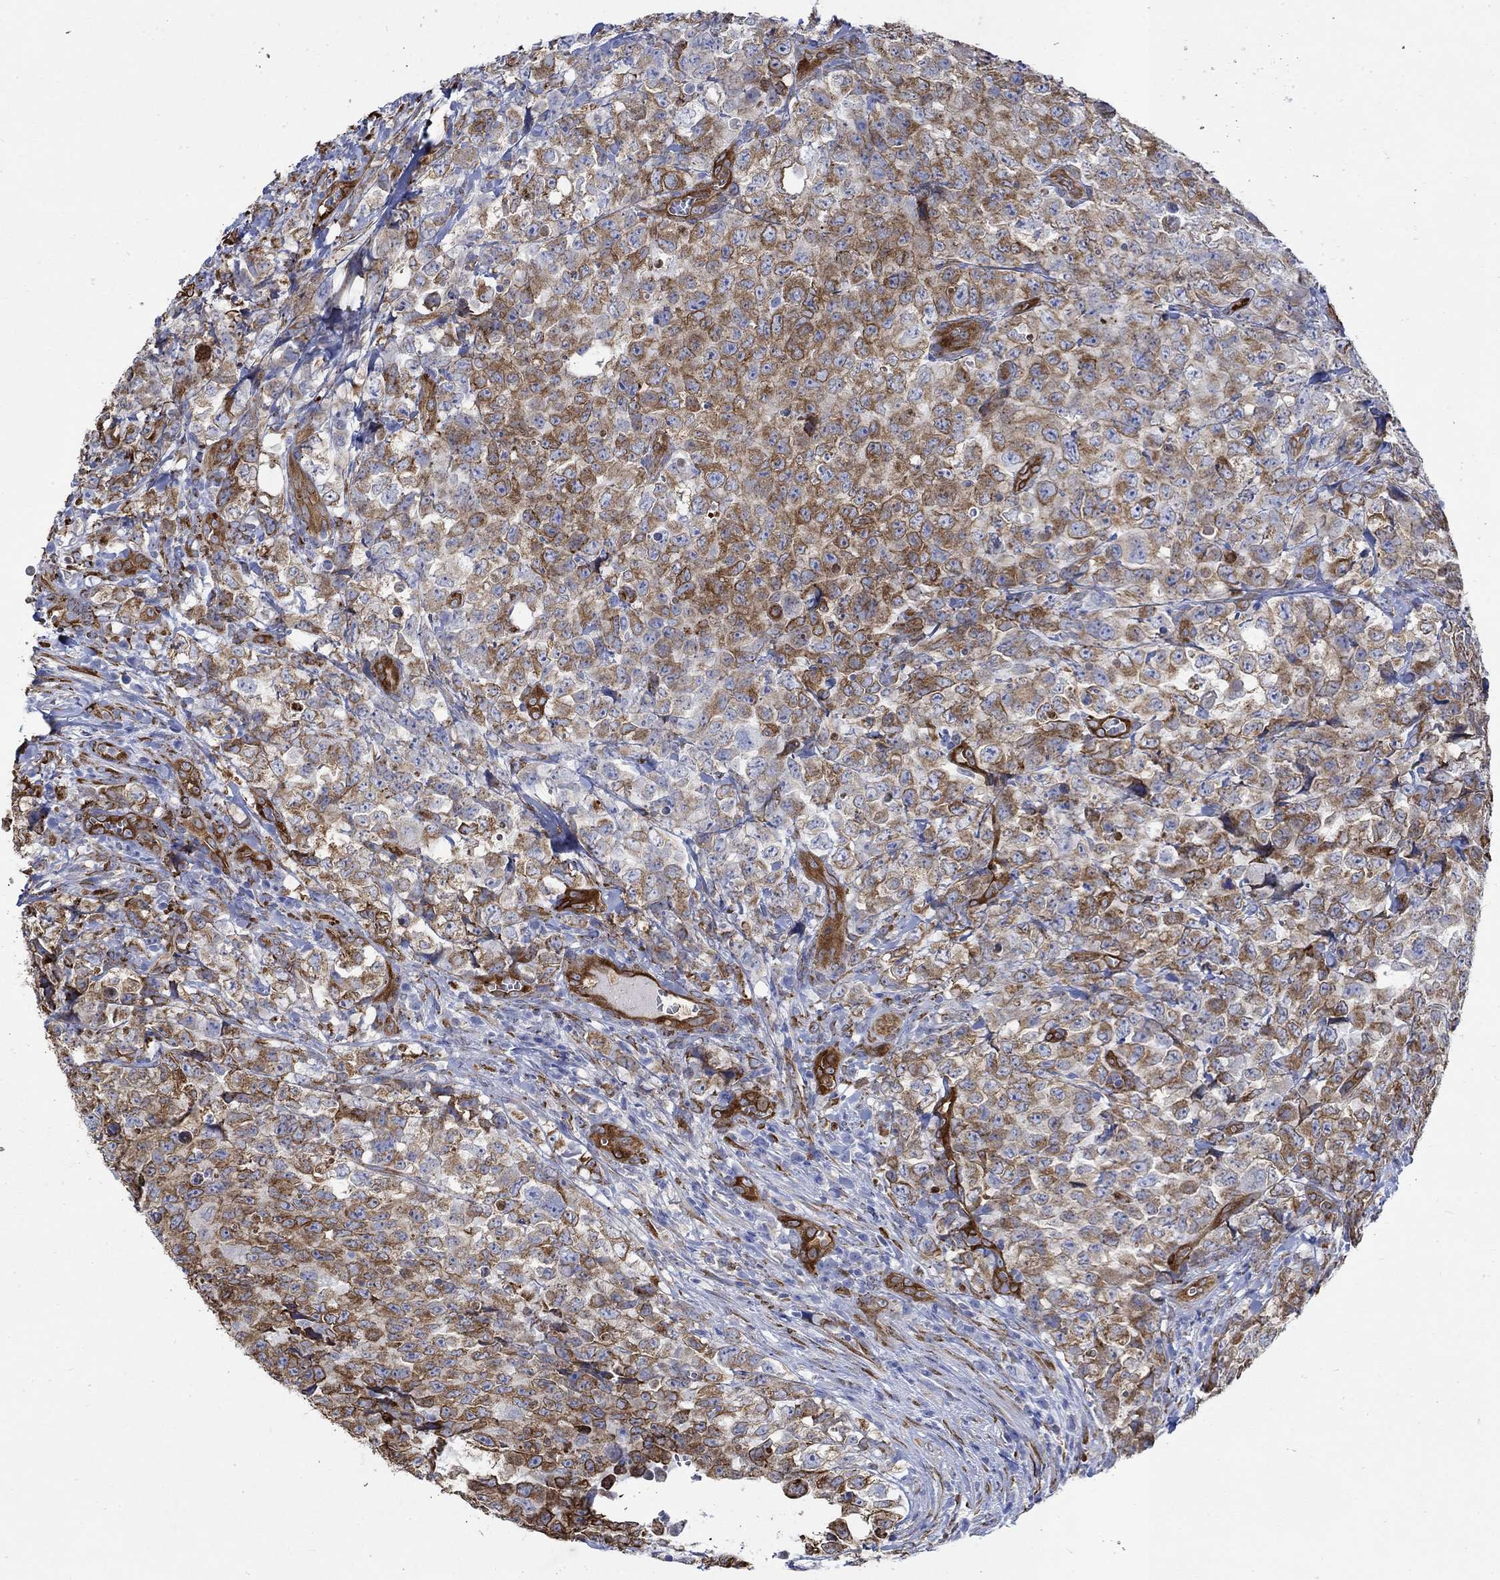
{"staining": {"intensity": "strong", "quantity": "25%-75%", "location": "cytoplasmic/membranous"}, "tissue": "testis cancer", "cell_type": "Tumor cells", "image_type": "cancer", "snomed": [{"axis": "morphology", "description": "Carcinoma, Embryonal, NOS"}, {"axis": "topography", "description": "Testis"}], "caption": "Immunohistochemistry (IHC) image of neoplastic tissue: embryonal carcinoma (testis) stained using immunohistochemistry (IHC) reveals high levels of strong protein expression localized specifically in the cytoplasmic/membranous of tumor cells, appearing as a cytoplasmic/membranous brown color.", "gene": "TGM2", "patient": {"sex": "male", "age": 23}}